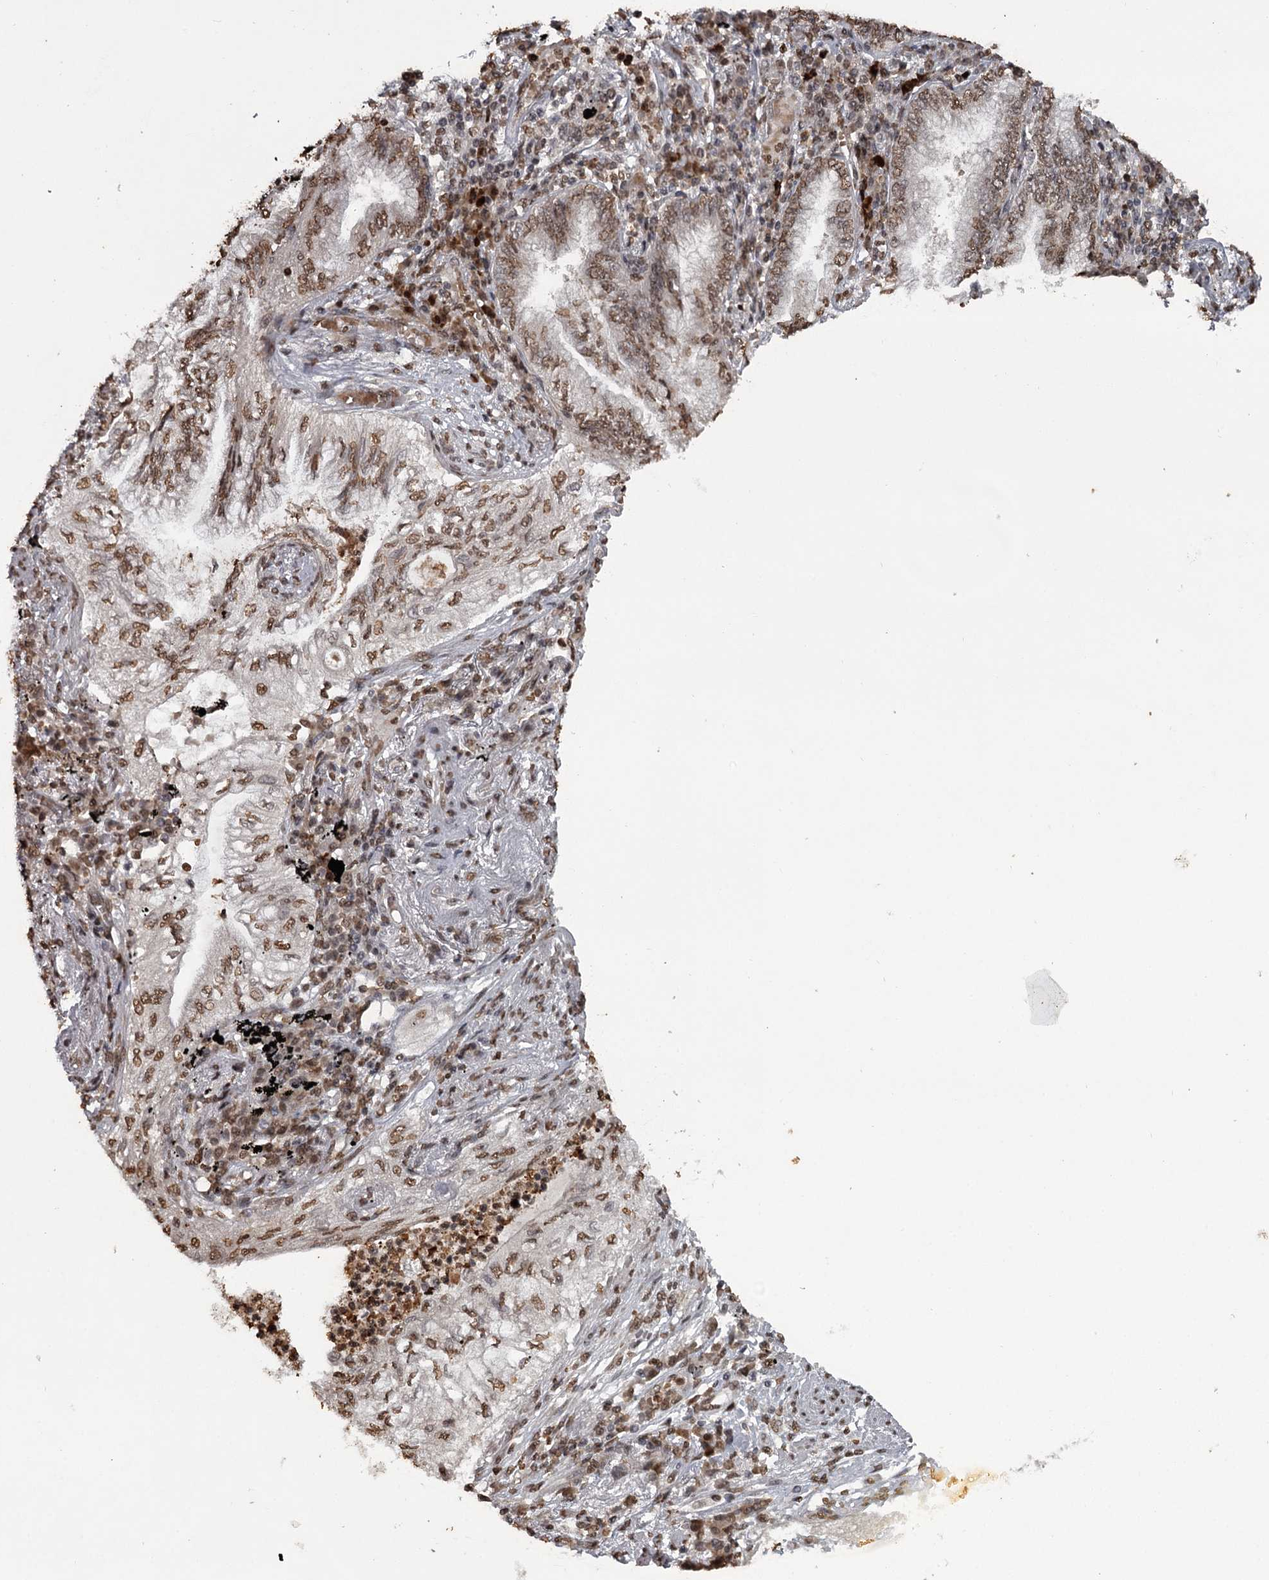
{"staining": {"intensity": "moderate", "quantity": ">75%", "location": "nuclear"}, "tissue": "lung cancer", "cell_type": "Tumor cells", "image_type": "cancer", "snomed": [{"axis": "morphology", "description": "Adenocarcinoma, NOS"}, {"axis": "topography", "description": "Lung"}], "caption": "Adenocarcinoma (lung) was stained to show a protein in brown. There is medium levels of moderate nuclear positivity in approximately >75% of tumor cells. (DAB IHC, brown staining for protein, blue staining for nuclei).", "gene": "THYN1", "patient": {"sex": "female", "age": 70}}